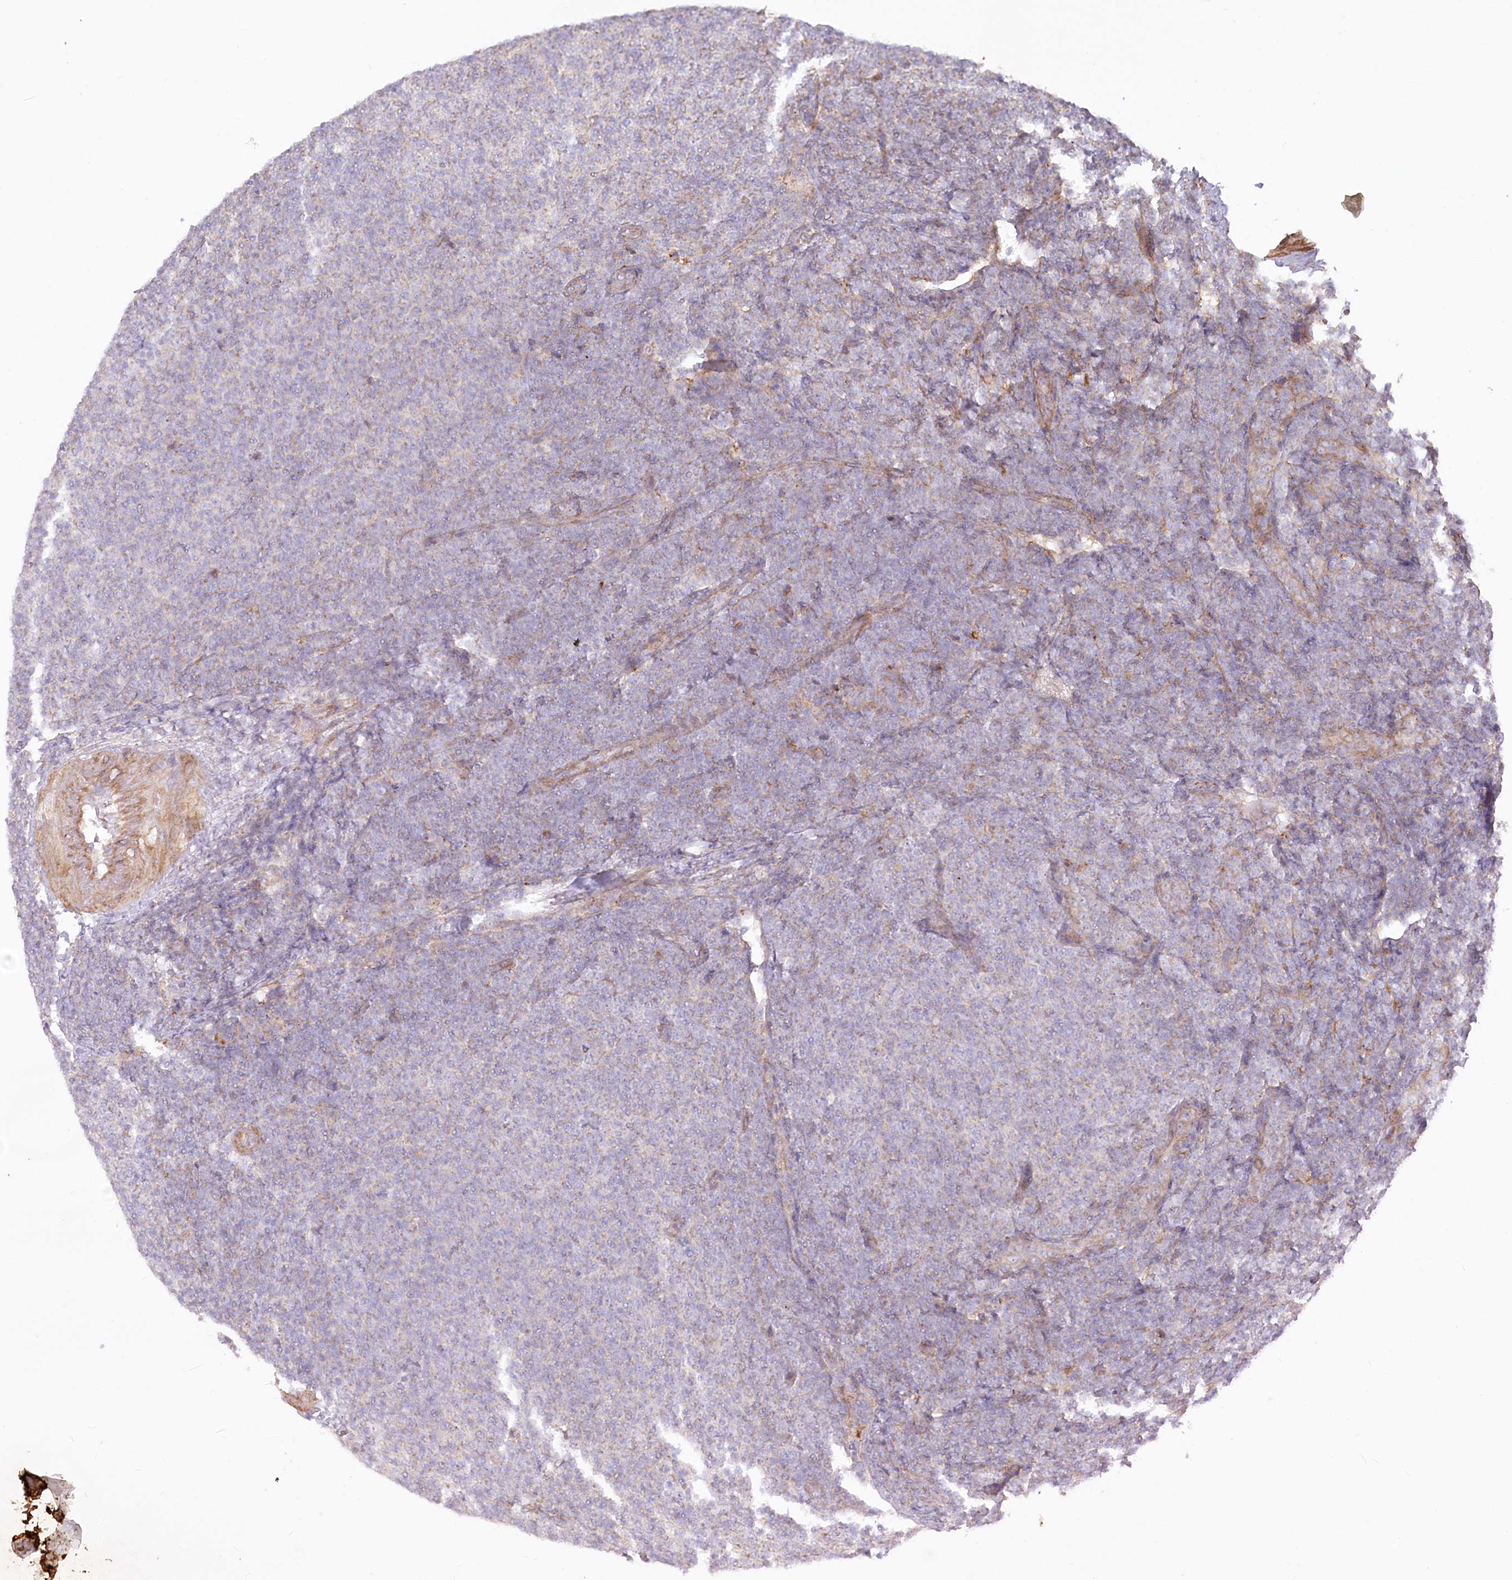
{"staining": {"intensity": "negative", "quantity": "none", "location": "none"}, "tissue": "lymphoma", "cell_type": "Tumor cells", "image_type": "cancer", "snomed": [{"axis": "morphology", "description": "Malignant lymphoma, non-Hodgkin's type, Low grade"}, {"axis": "topography", "description": "Lymph node"}], "caption": "Immunohistochemistry of lymphoma exhibits no positivity in tumor cells.", "gene": "MTG1", "patient": {"sex": "male", "age": 66}}